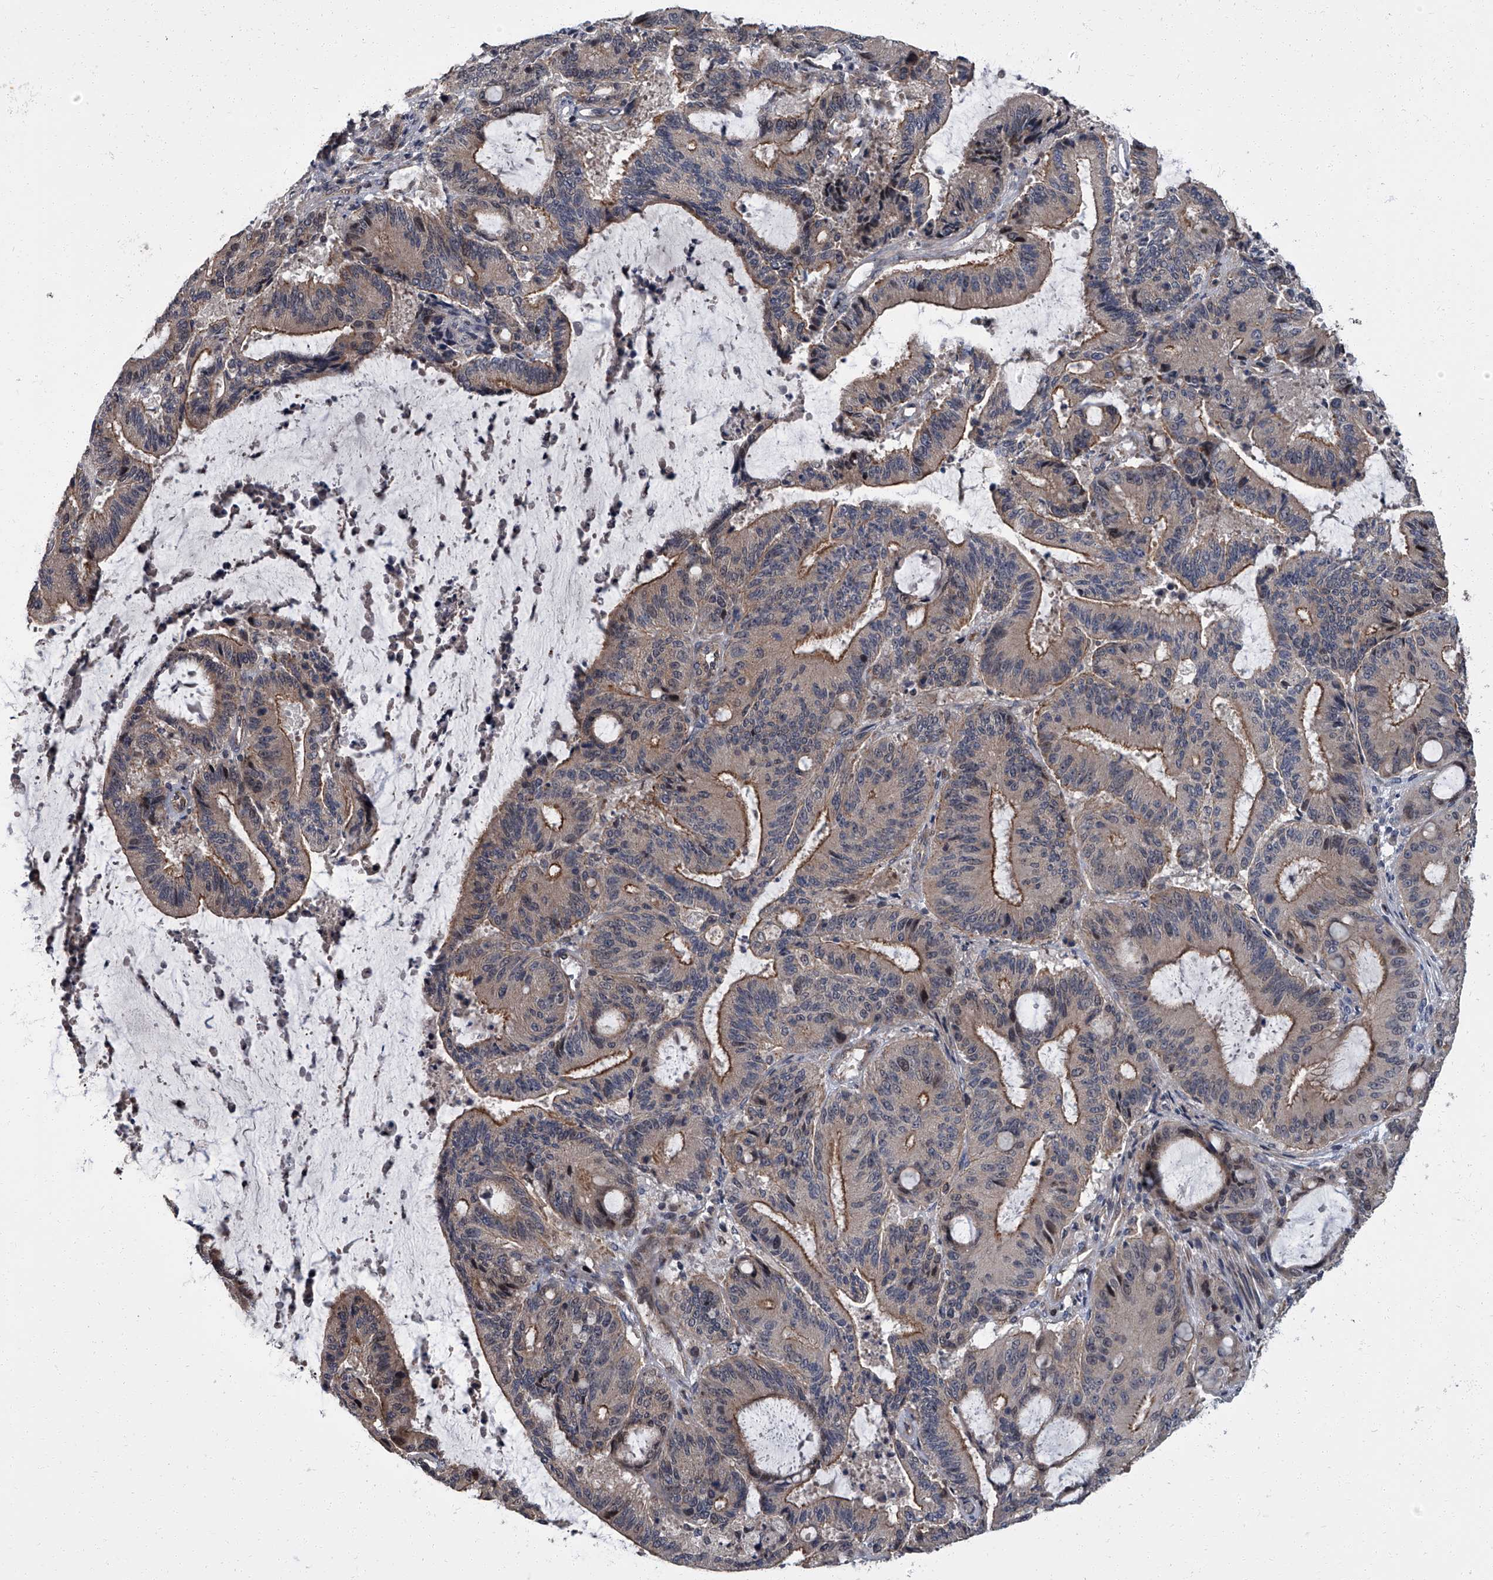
{"staining": {"intensity": "moderate", "quantity": "25%-75%", "location": "cytoplasmic/membranous"}, "tissue": "liver cancer", "cell_type": "Tumor cells", "image_type": "cancer", "snomed": [{"axis": "morphology", "description": "Normal tissue, NOS"}, {"axis": "morphology", "description": "Cholangiocarcinoma"}, {"axis": "topography", "description": "Liver"}, {"axis": "topography", "description": "Peripheral nerve tissue"}], "caption": "A histopathology image of cholangiocarcinoma (liver) stained for a protein demonstrates moderate cytoplasmic/membranous brown staining in tumor cells.", "gene": "ZNF274", "patient": {"sex": "female", "age": 73}}